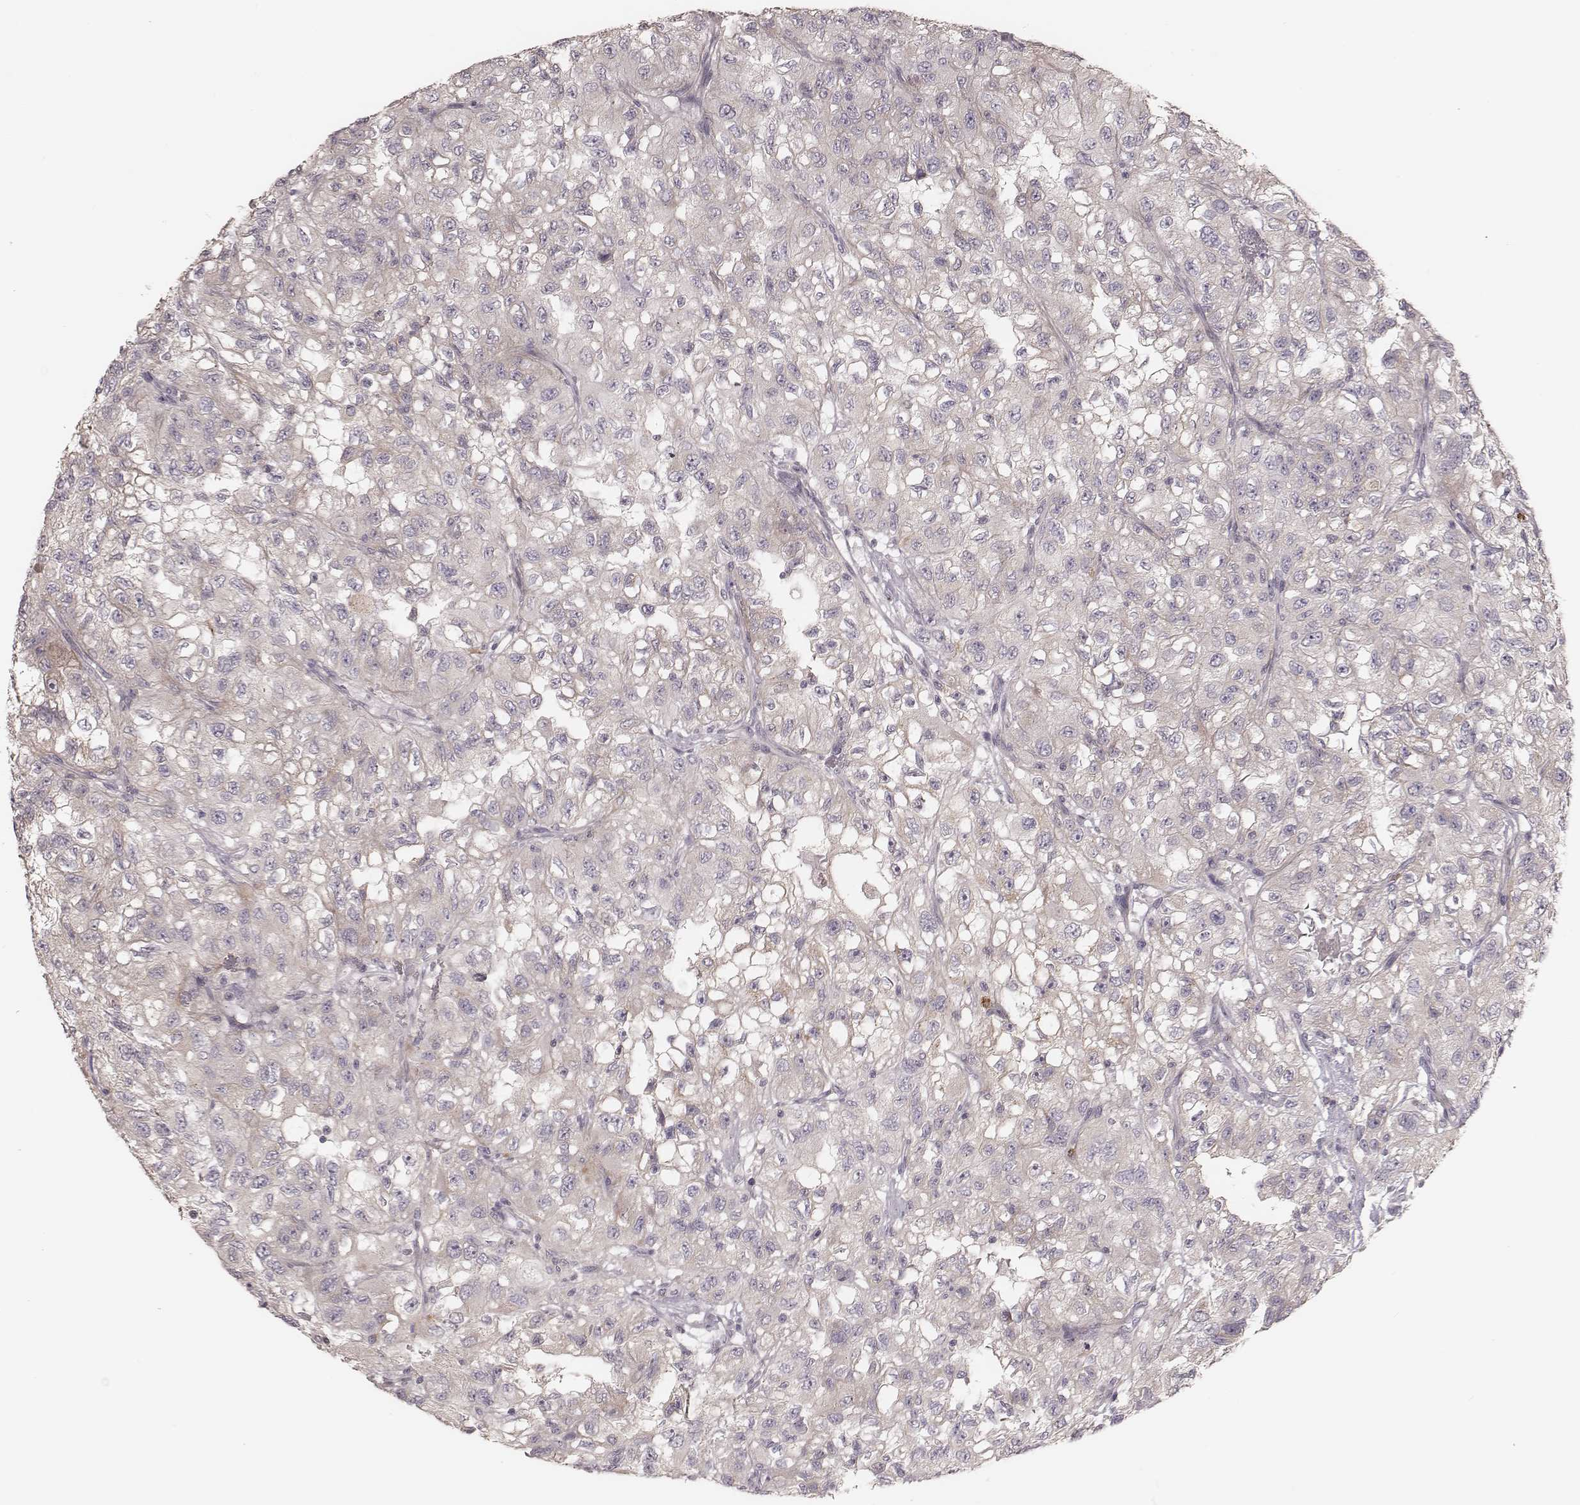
{"staining": {"intensity": "negative", "quantity": "none", "location": "none"}, "tissue": "renal cancer", "cell_type": "Tumor cells", "image_type": "cancer", "snomed": [{"axis": "morphology", "description": "Adenocarcinoma, NOS"}, {"axis": "topography", "description": "Kidney"}], "caption": "Micrograph shows no protein staining in tumor cells of renal adenocarcinoma tissue. The staining is performed using DAB brown chromogen with nuclei counter-stained in using hematoxylin.", "gene": "ABCA7", "patient": {"sex": "male", "age": 64}}